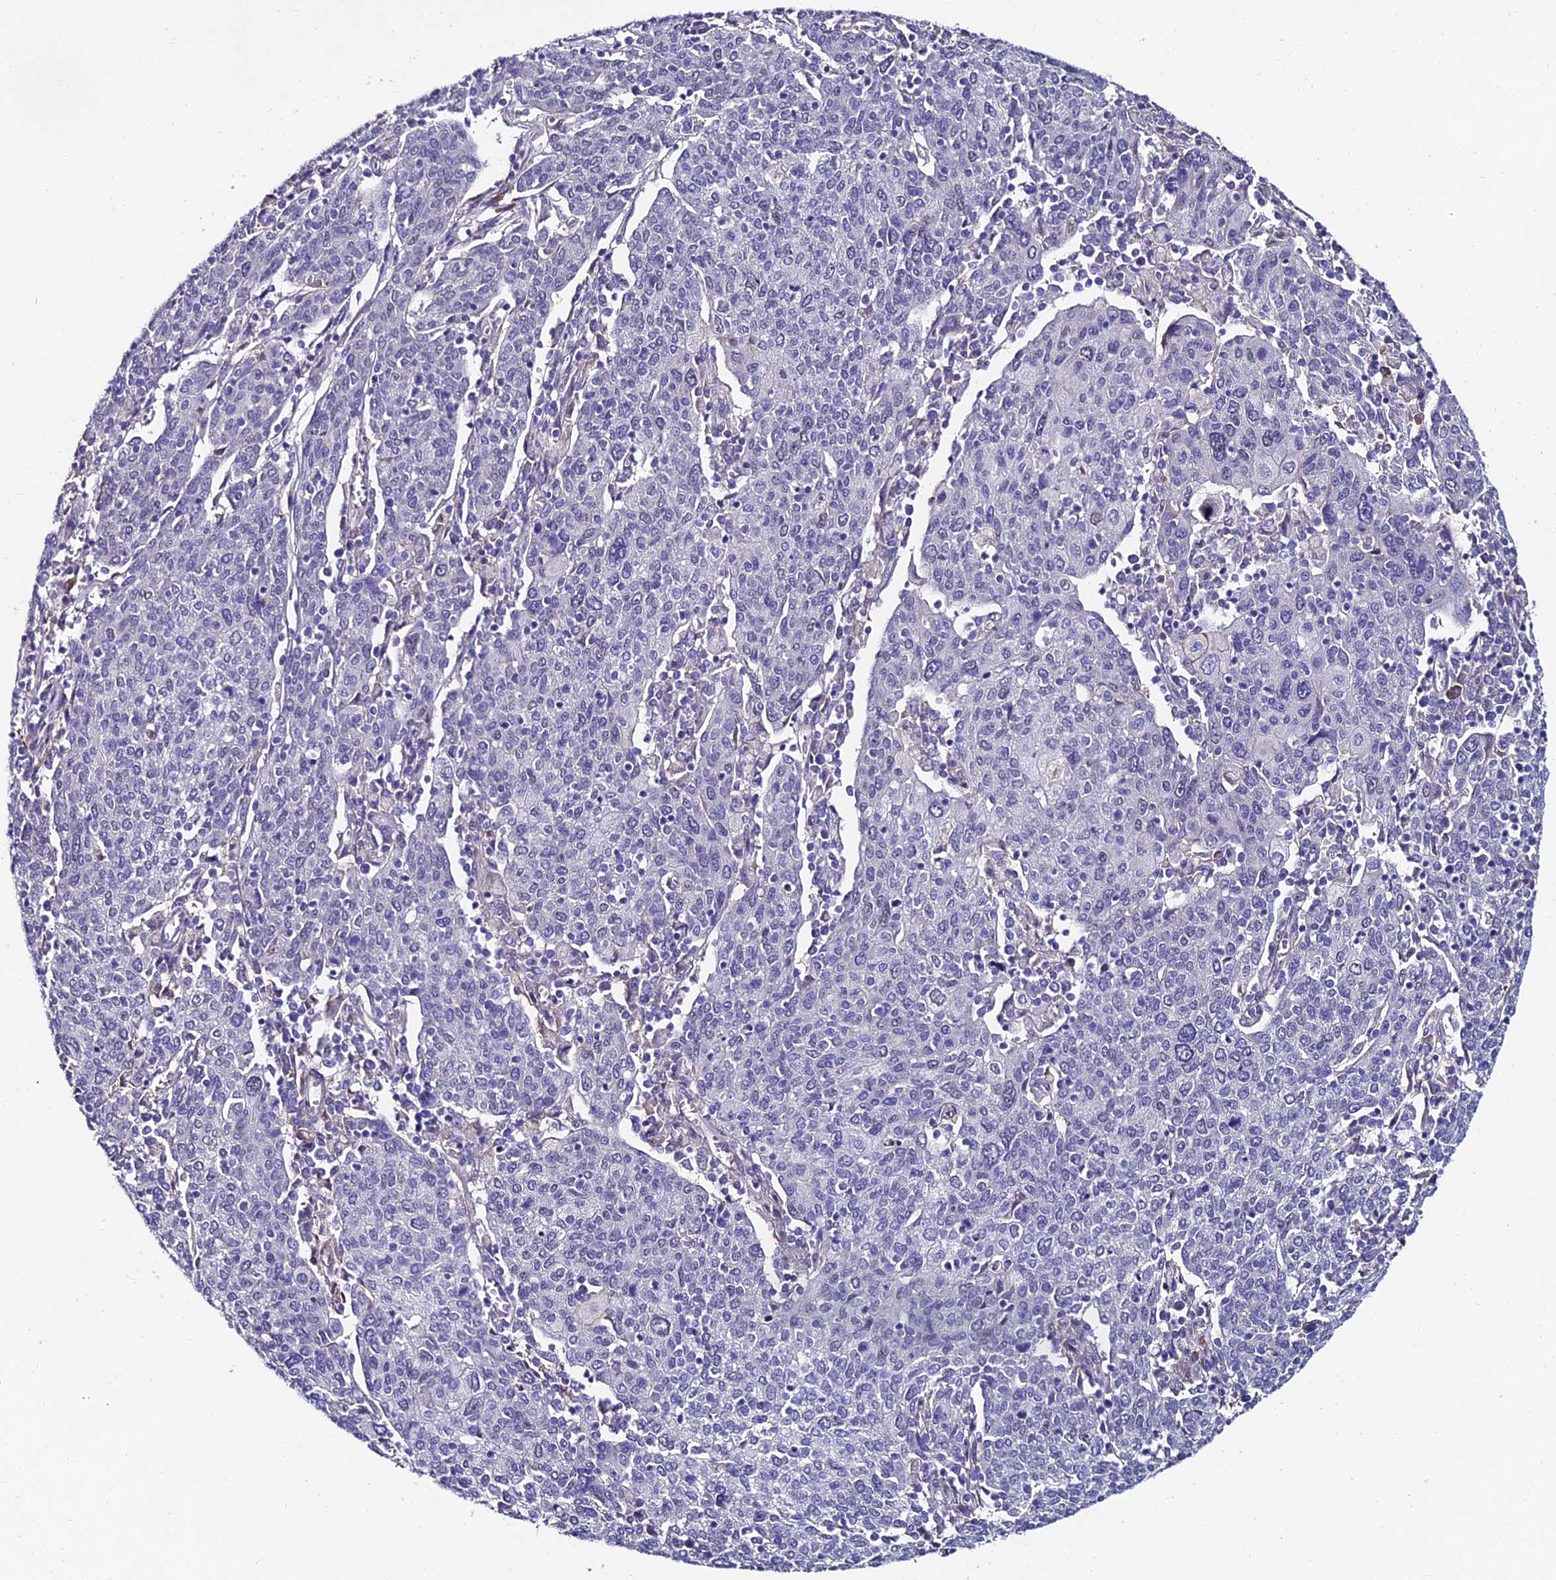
{"staining": {"intensity": "negative", "quantity": "none", "location": "none"}, "tissue": "cervical cancer", "cell_type": "Tumor cells", "image_type": "cancer", "snomed": [{"axis": "morphology", "description": "Squamous cell carcinoma, NOS"}, {"axis": "topography", "description": "Cervix"}], "caption": "A high-resolution photomicrograph shows immunohistochemistry staining of cervical cancer (squamous cell carcinoma), which exhibits no significant expression in tumor cells. (DAB immunohistochemistry (IHC), high magnification).", "gene": "TRIM24", "patient": {"sex": "female", "age": 67}}